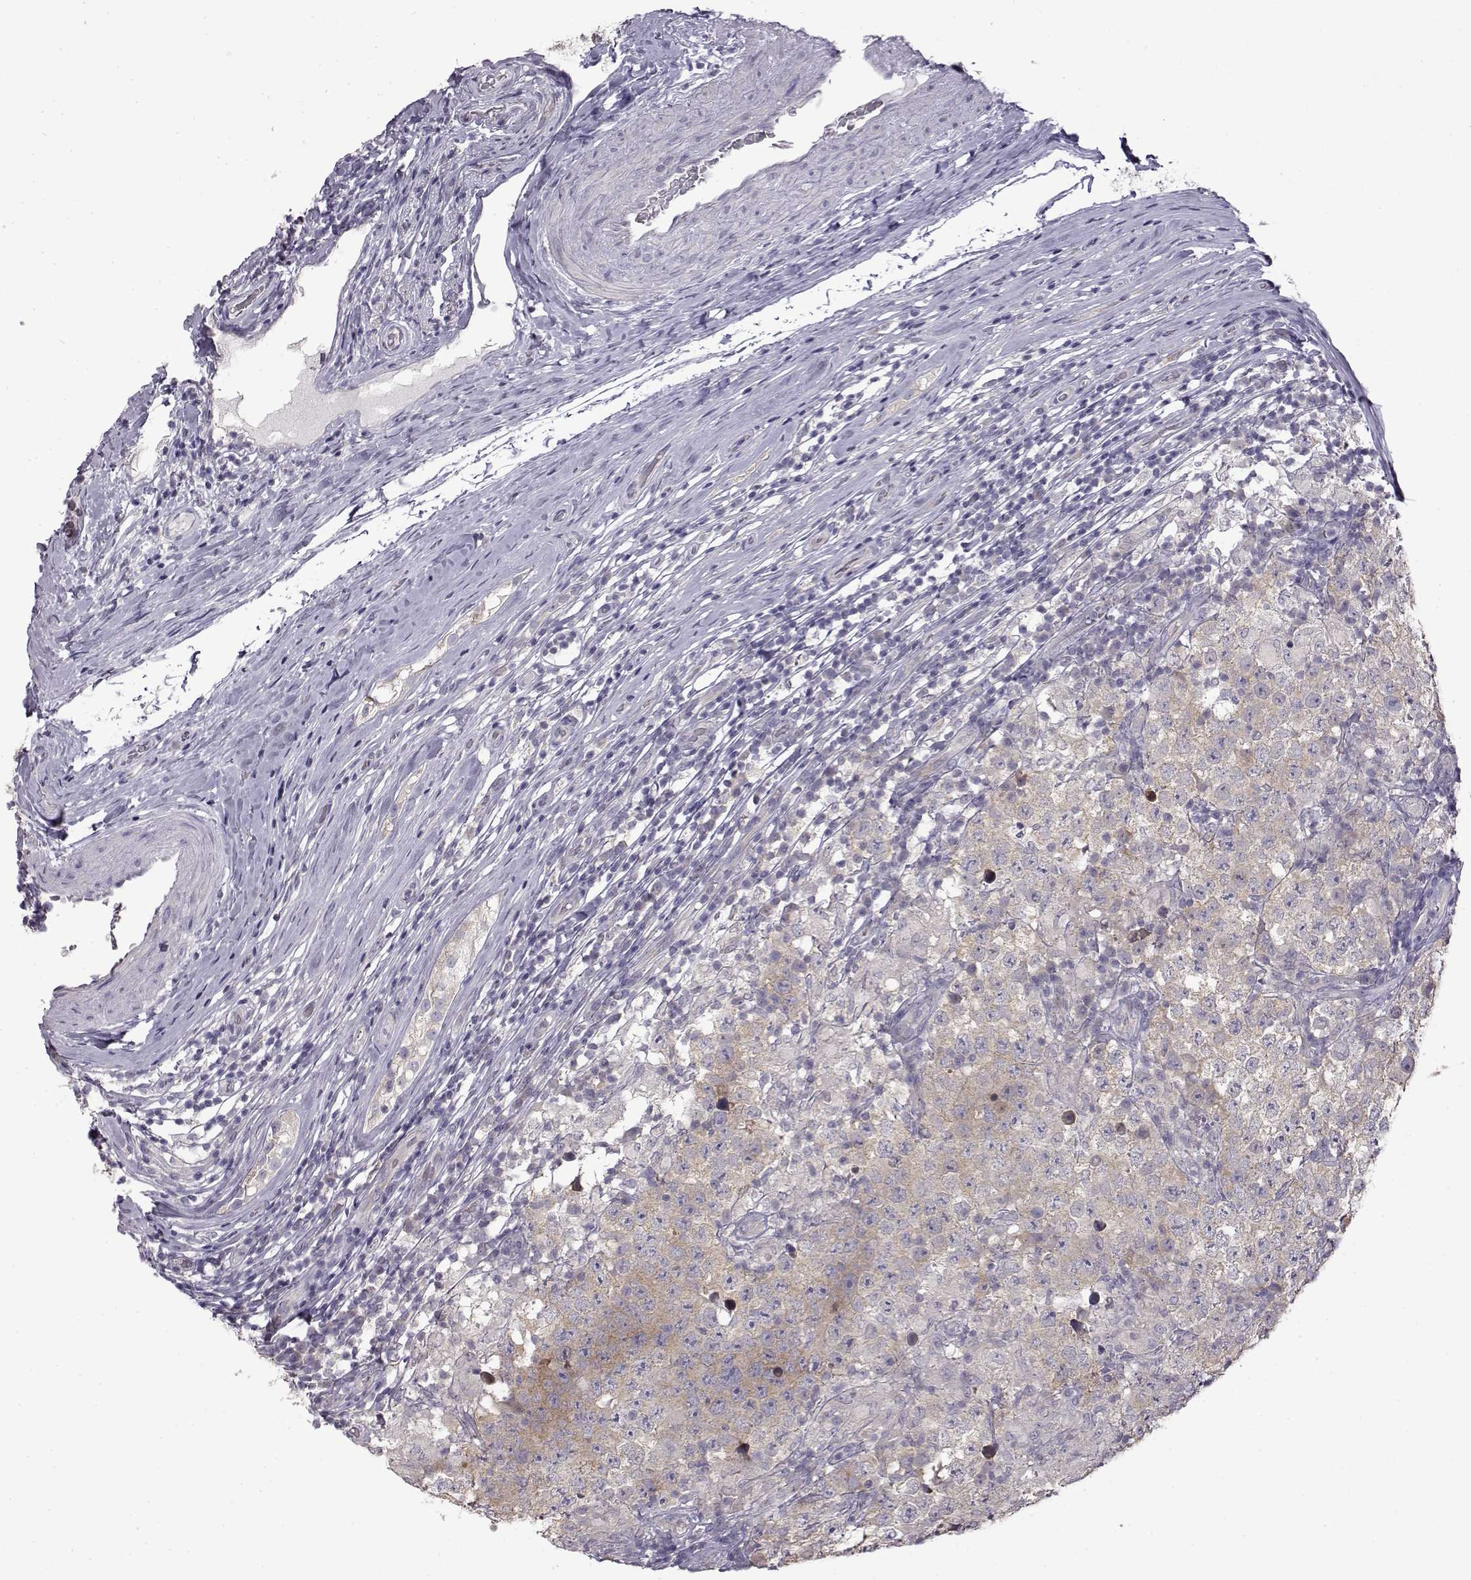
{"staining": {"intensity": "weak", "quantity": ">75%", "location": "cytoplasmic/membranous"}, "tissue": "testis cancer", "cell_type": "Tumor cells", "image_type": "cancer", "snomed": [{"axis": "morphology", "description": "Seminoma, NOS"}, {"axis": "morphology", "description": "Carcinoma, Embryonal, NOS"}, {"axis": "topography", "description": "Testis"}], "caption": "Testis cancer stained for a protein displays weak cytoplasmic/membranous positivity in tumor cells.", "gene": "VGF", "patient": {"sex": "male", "age": 41}}